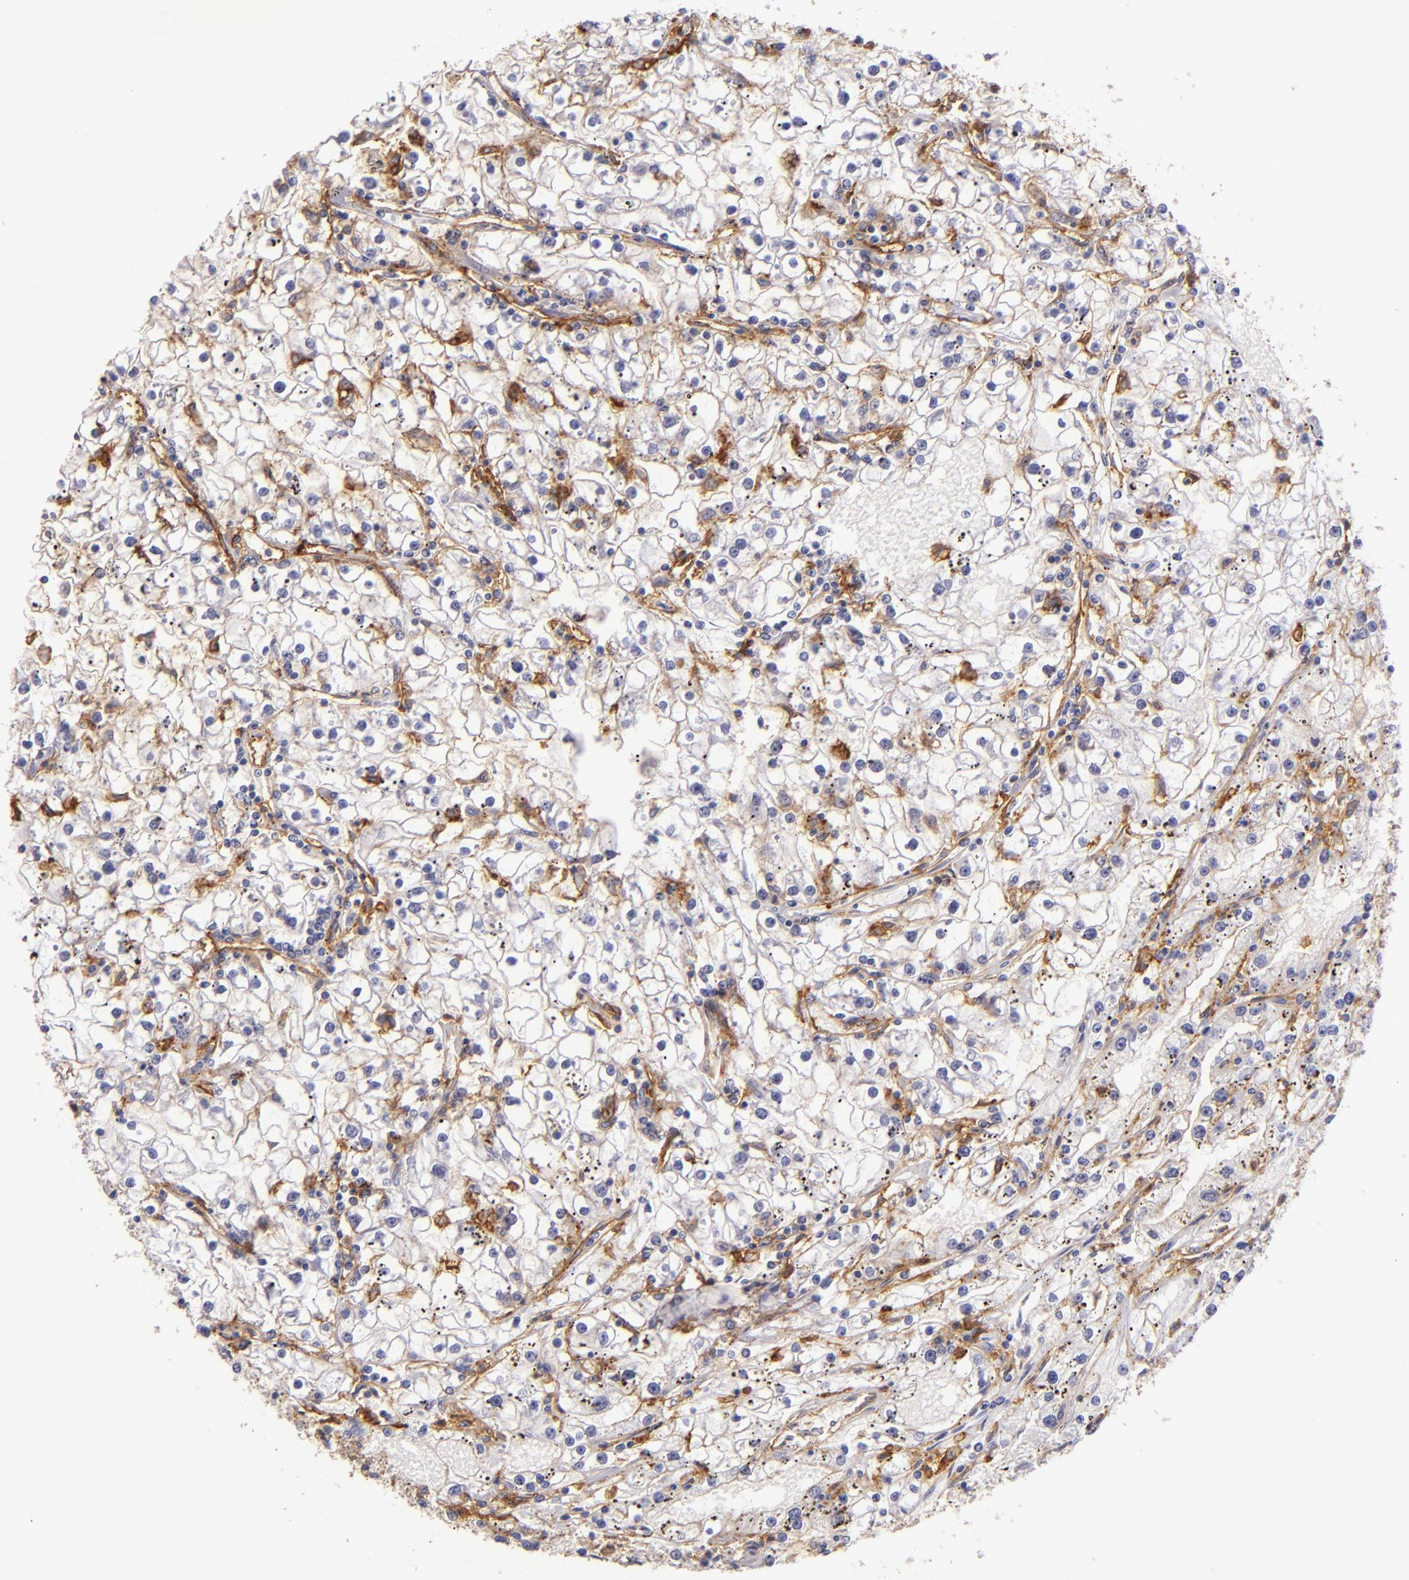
{"staining": {"intensity": "negative", "quantity": "none", "location": "none"}, "tissue": "renal cancer", "cell_type": "Tumor cells", "image_type": "cancer", "snomed": [{"axis": "morphology", "description": "Adenocarcinoma, NOS"}, {"axis": "topography", "description": "Kidney"}], "caption": "This photomicrograph is of renal adenocarcinoma stained with immunohistochemistry (IHC) to label a protein in brown with the nuclei are counter-stained blue. There is no expression in tumor cells.", "gene": "CD9", "patient": {"sex": "male", "age": 56}}